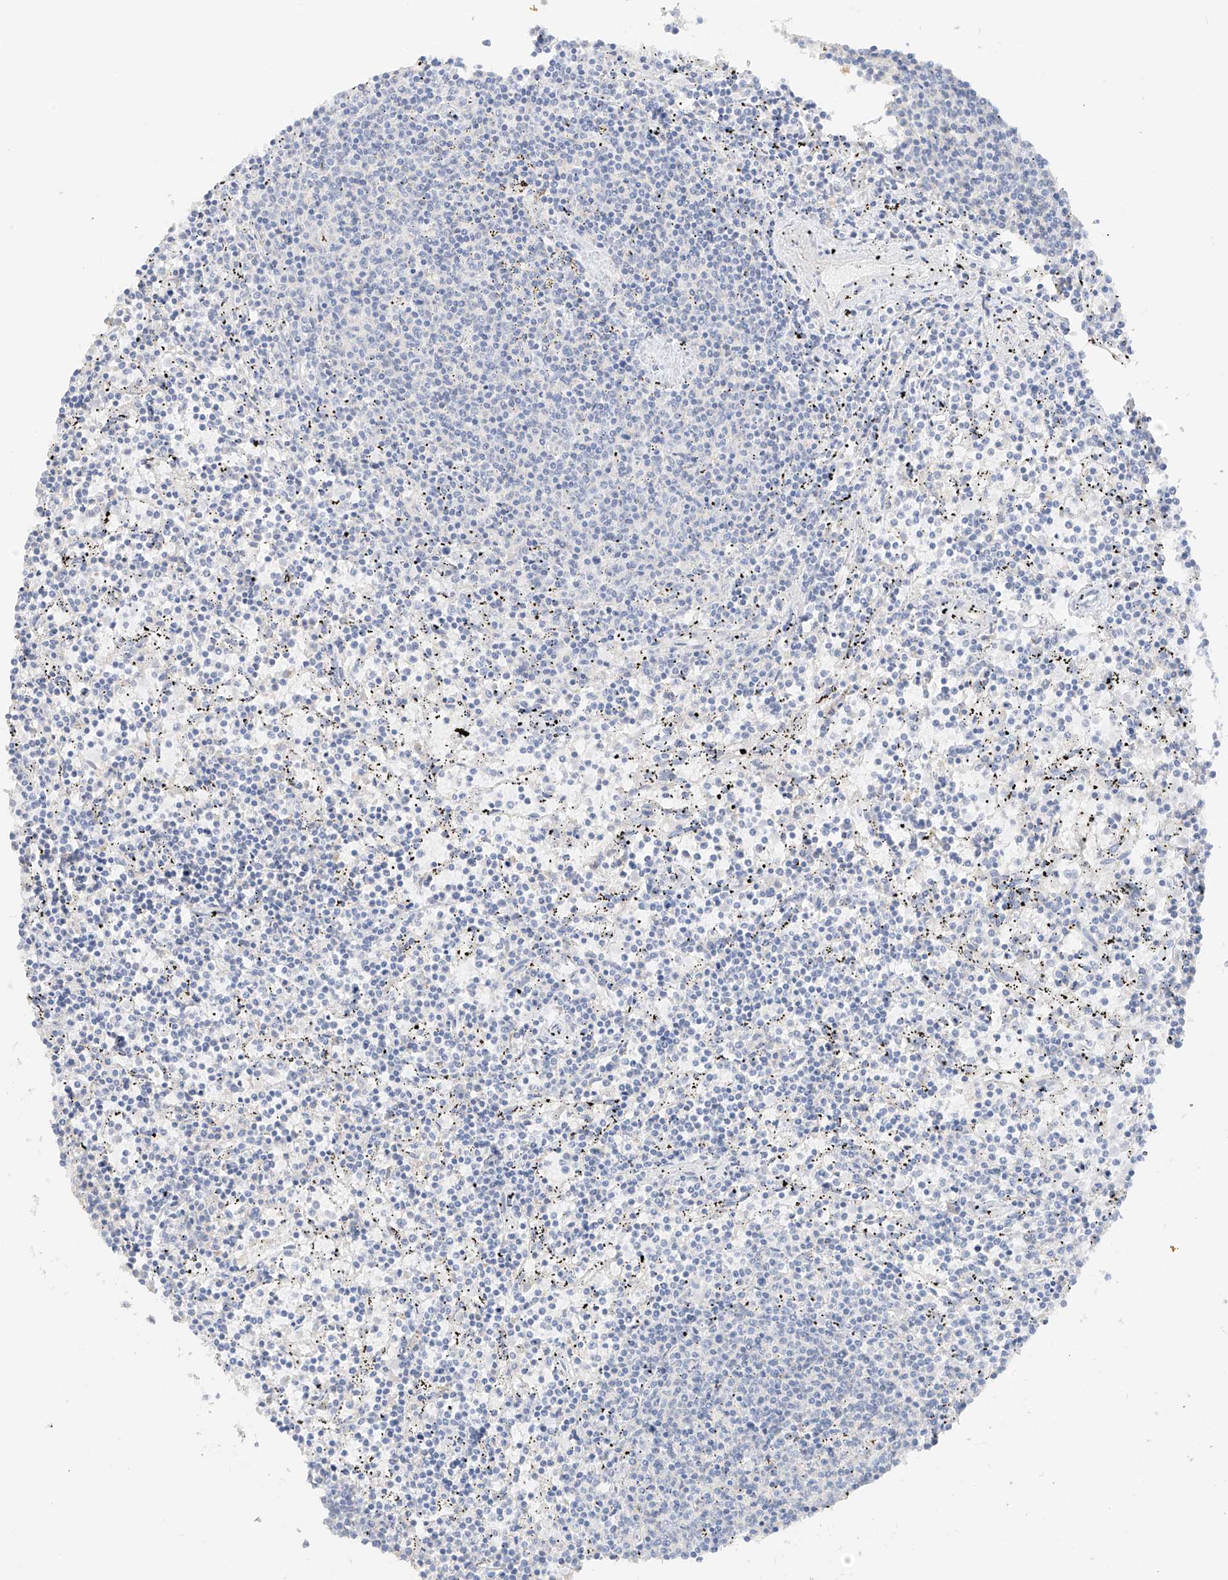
{"staining": {"intensity": "negative", "quantity": "none", "location": "none"}, "tissue": "lymphoma", "cell_type": "Tumor cells", "image_type": "cancer", "snomed": [{"axis": "morphology", "description": "Malignant lymphoma, non-Hodgkin's type, Low grade"}, {"axis": "topography", "description": "Spleen"}], "caption": "Immunohistochemistry micrograph of neoplastic tissue: lymphoma stained with DAB (3,3'-diaminobenzidine) demonstrates no significant protein positivity in tumor cells.", "gene": "ZBTB41", "patient": {"sex": "female", "age": 50}}